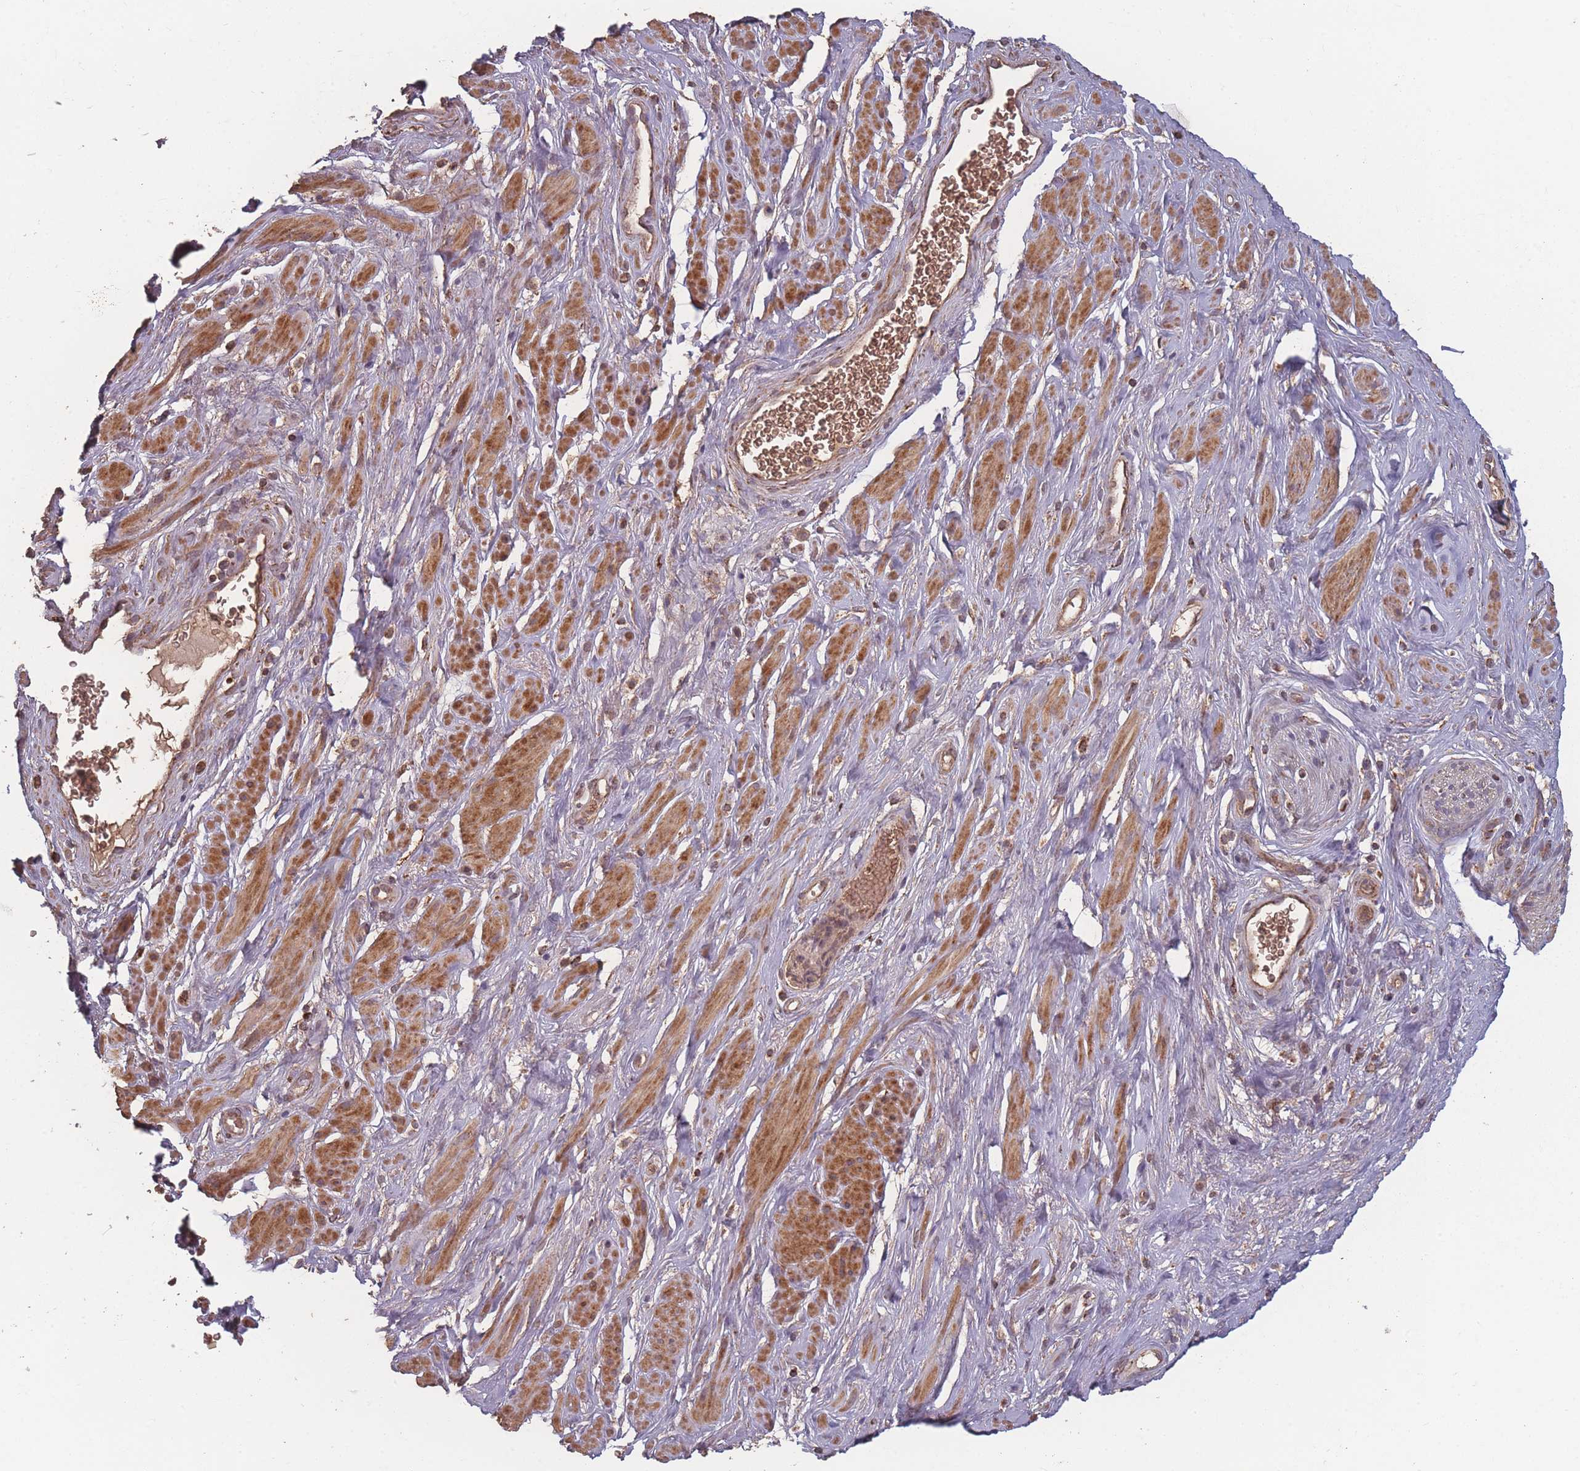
{"staining": {"intensity": "moderate", "quantity": ">75%", "location": "cytoplasmic/membranous"}, "tissue": "soft tissue", "cell_type": "Chondrocytes", "image_type": "normal", "snomed": [{"axis": "morphology", "description": "Normal tissue, NOS"}, {"axis": "morphology", "description": "Adenocarcinoma, NOS"}, {"axis": "topography", "description": "Rectum"}, {"axis": "topography", "description": "Vagina"}, {"axis": "topography", "description": "Peripheral nerve tissue"}], "caption": "Immunohistochemistry photomicrograph of normal soft tissue: soft tissue stained using immunohistochemistry exhibits medium levels of moderate protein expression localized specifically in the cytoplasmic/membranous of chondrocytes, appearing as a cytoplasmic/membranous brown color.", "gene": "LYRM7", "patient": {"sex": "female", "age": 71}}